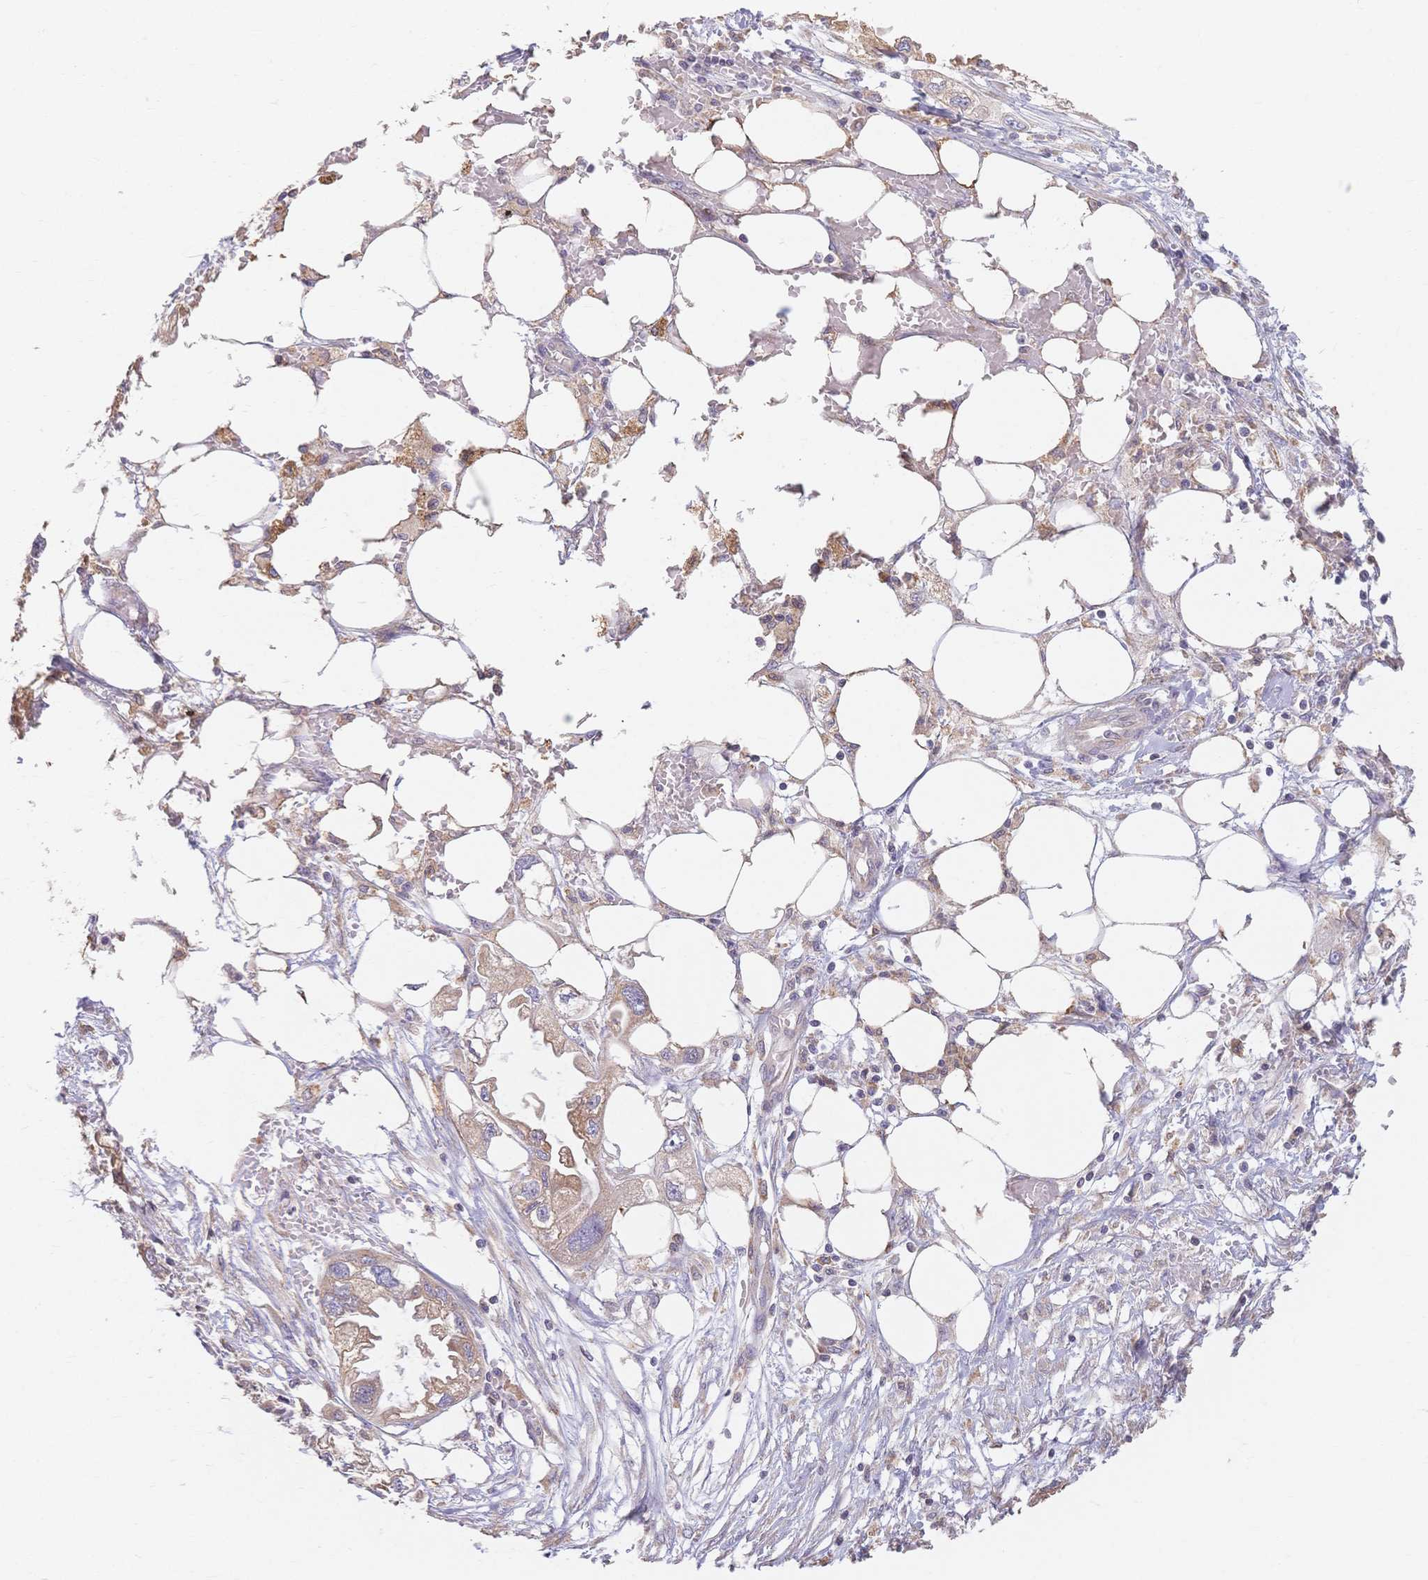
{"staining": {"intensity": "weak", "quantity": ">75%", "location": "cytoplasmic/membranous"}, "tissue": "endometrial cancer", "cell_type": "Tumor cells", "image_type": "cancer", "snomed": [{"axis": "morphology", "description": "Adenocarcinoma, NOS"}, {"axis": "morphology", "description": "Adenocarcinoma, metastatic, NOS"}, {"axis": "topography", "description": "Adipose tissue"}, {"axis": "topography", "description": "Endometrium"}], "caption": "Immunohistochemistry (IHC) photomicrograph of neoplastic tissue: endometrial cancer (metastatic adenocarcinoma) stained using immunohistochemistry (IHC) demonstrates low levels of weak protein expression localized specifically in the cytoplasmic/membranous of tumor cells, appearing as a cytoplasmic/membranous brown color.", "gene": "HS3ST5", "patient": {"sex": "female", "age": 67}}